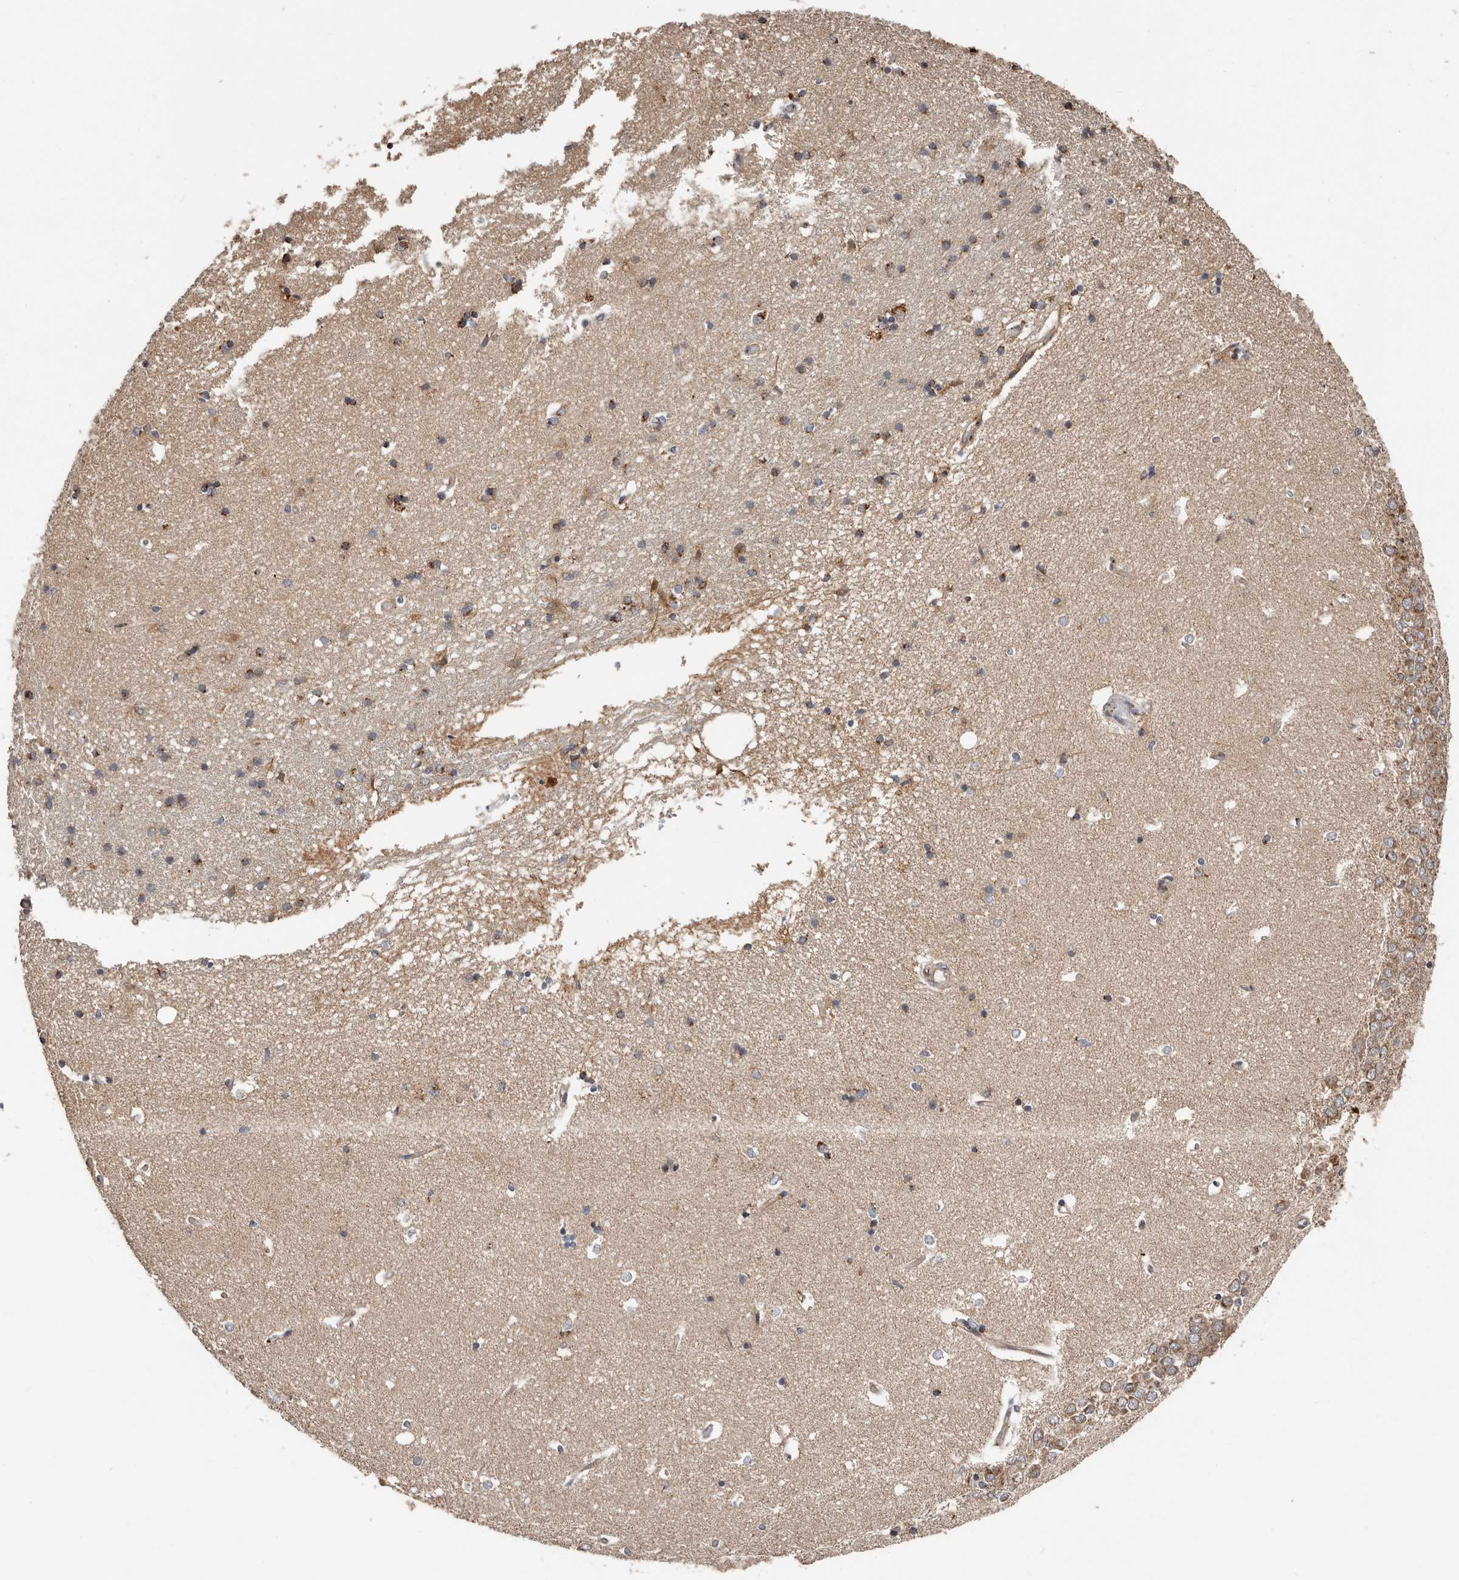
{"staining": {"intensity": "moderate", "quantity": "25%-75%", "location": "cytoplasmic/membranous"}, "tissue": "hippocampus", "cell_type": "Glial cells", "image_type": "normal", "snomed": [{"axis": "morphology", "description": "Normal tissue, NOS"}, {"axis": "topography", "description": "Hippocampus"}], "caption": "Immunohistochemical staining of benign human hippocampus exhibits moderate cytoplasmic/membranous protein staining in about 25%-75% of glial cells. The protein of interest is stained brown, and the nuclei are stained in blue (DAB (3,3'-diaminobenzidine) IHC with brightfield microscopy, high magnification).", "gene": "COG1", "patient": {"sex": "male", "age": 45}}